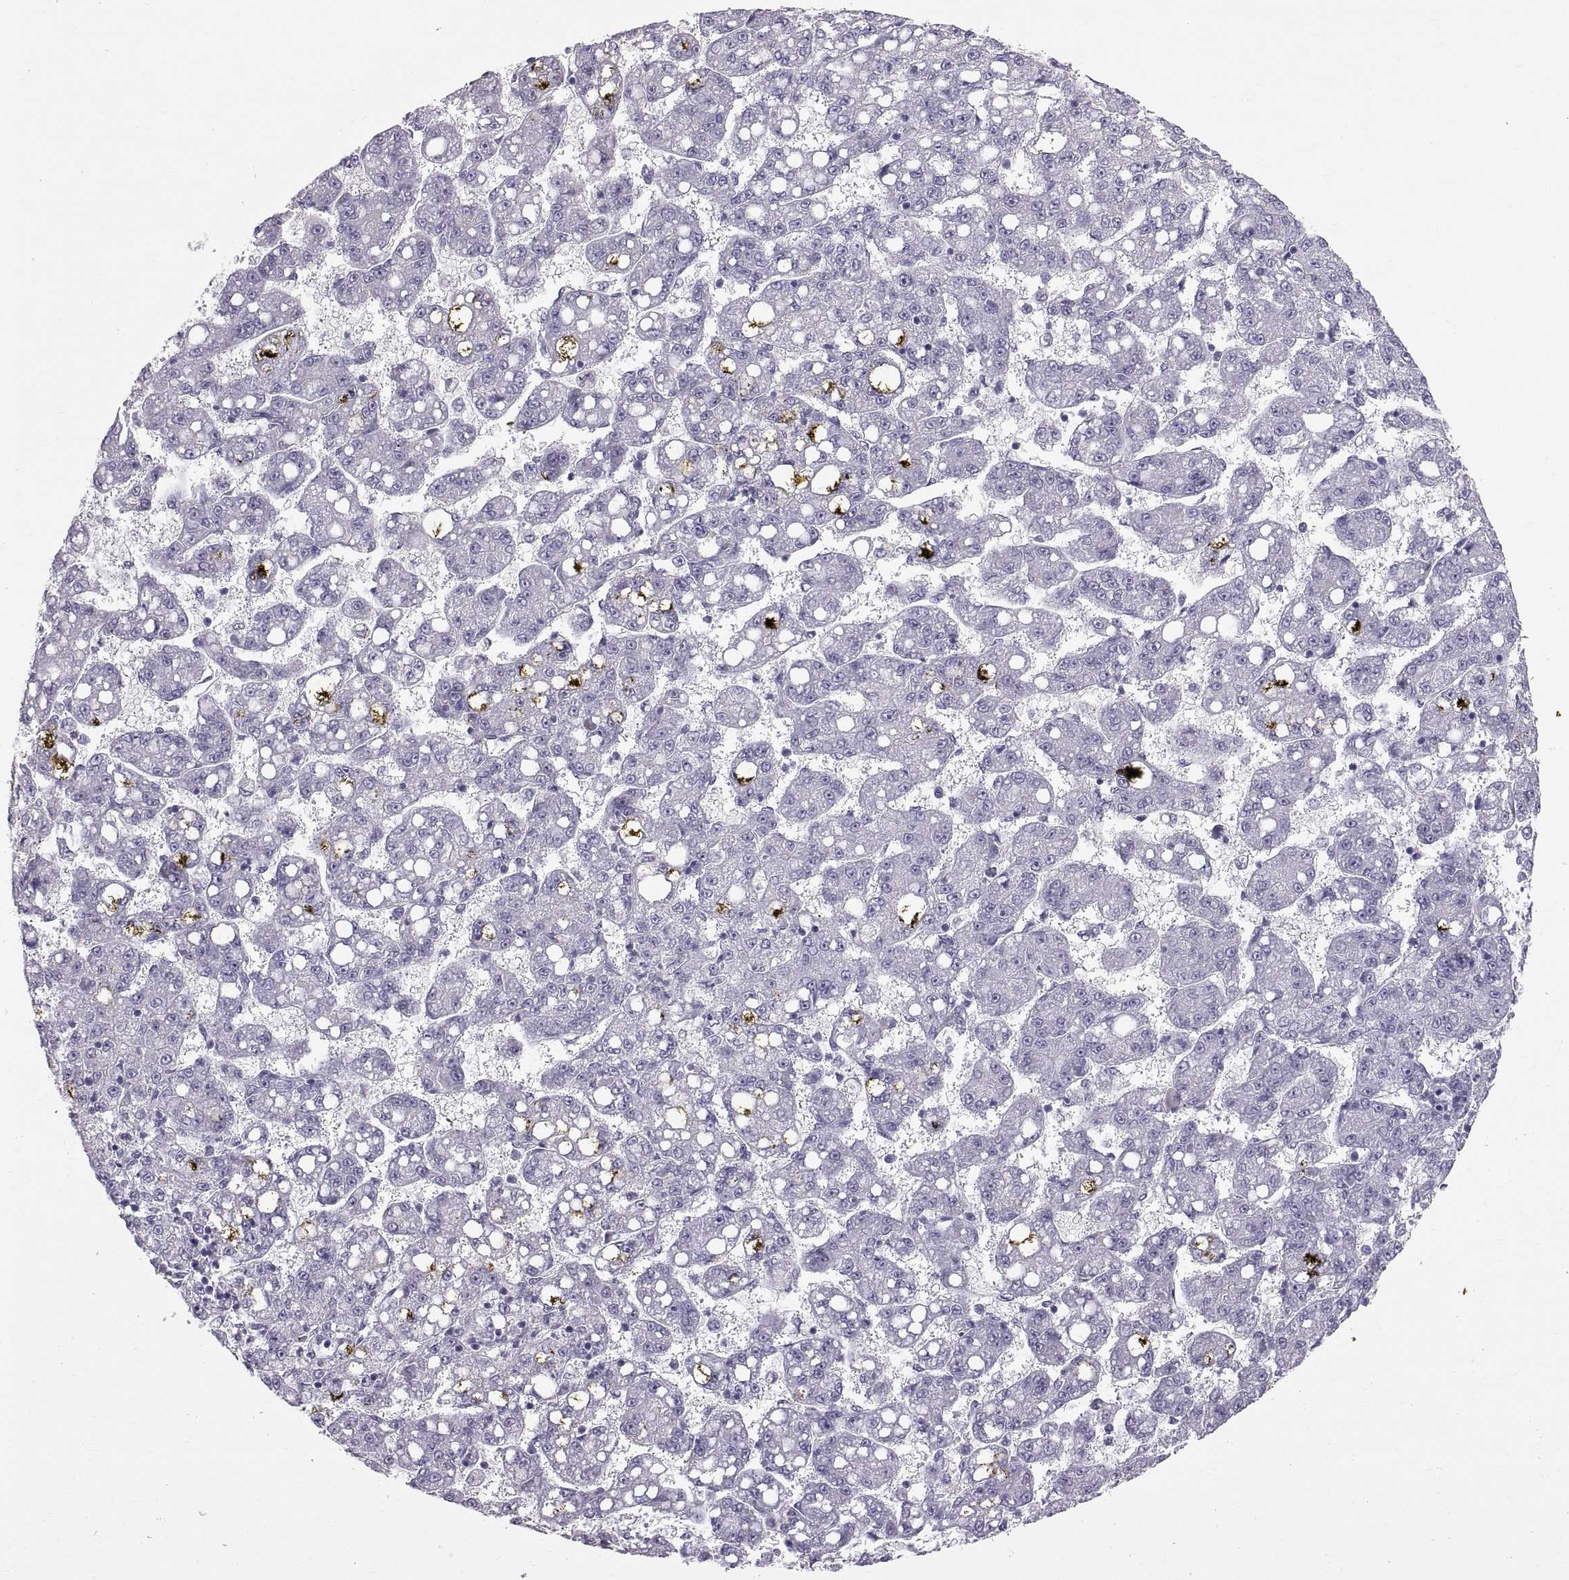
{"staining": {"intensity": "negative", "quantity": "none", "location": "none"}, "tissue": "liver cancer", "cell_type": "Tumor cells", "image_type": "cancer", "snomed": [{"axis": "morphology", "description": "Carcinoma, Hepatocellular, NOS"}, {"axis": "topography", "description": "Liver"}], "caption": "A micrograph of liver hepatocellular carcinoma stained for a protein reveals no brown staining in tumor cells. (Stains: DAB (3,3'-diaminobenzidine) immunohistochemistry with hematoxylin counter stain, Microscopy: brightfield microscopy at high magnification).", "gene": "WFDC8", "patient": {"sex": "female", "age": 65}}